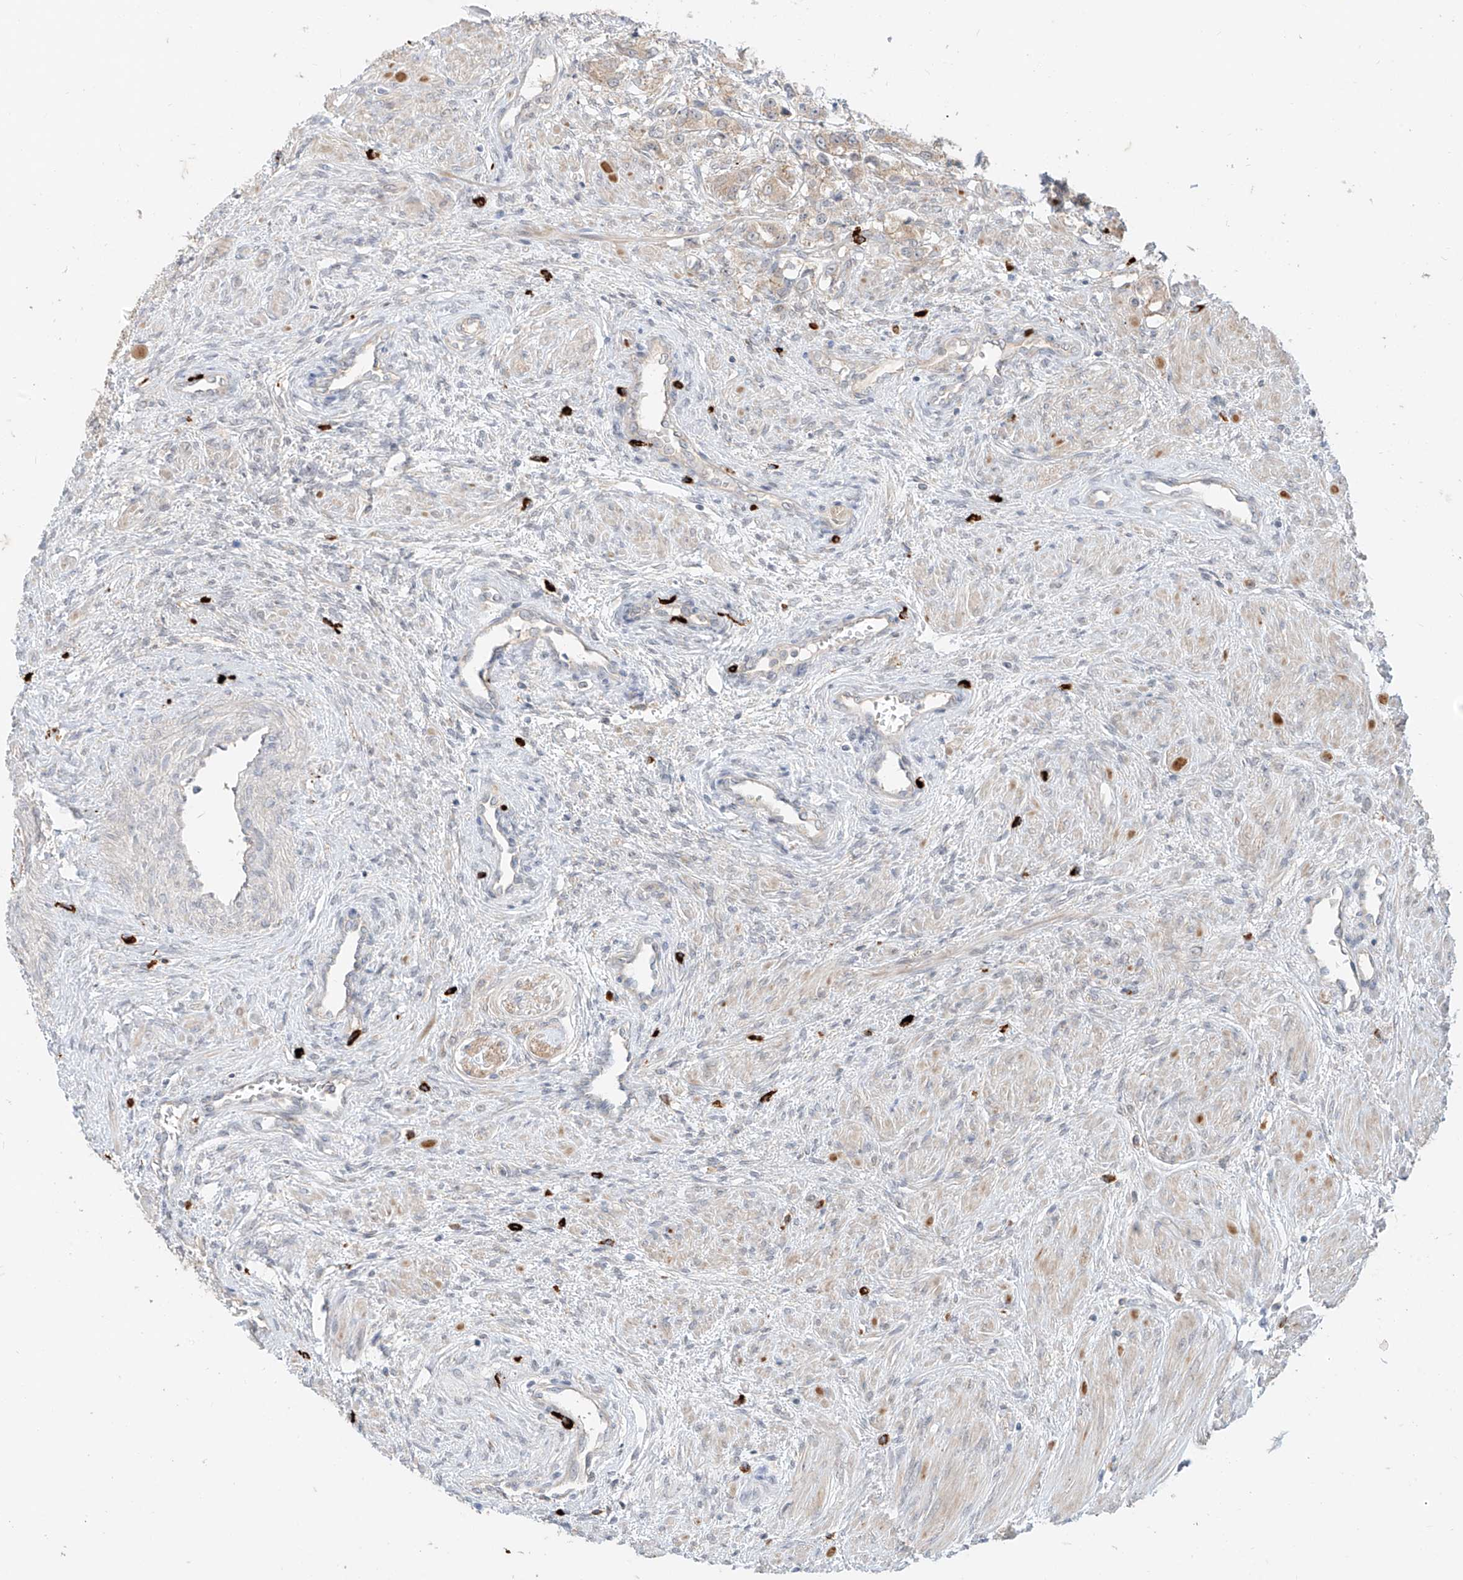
{"staining": {"intensity": "weak", "quantity": "25%-75%", "location": "cytoplasmic/membranous"}, "tissue": "prostate cancer", "cell_type": "Tumor cells", "image_type": "cancer", "snomed": [{"axis": "morphology", "description": "Adenocarcinoma, High grade"}, {"axis": "topography", "description": "Prostate"}], "caption": "About 25%-75% of tumor cells in human prostate cancer (high-grade adenocarcinoma) exhibit weak cytoplasmic/membranous protein expression as visualized by brown immunohistochemical staining.", "gene": "MTUS2", "patient": {"sex": "male", "age": 63}}